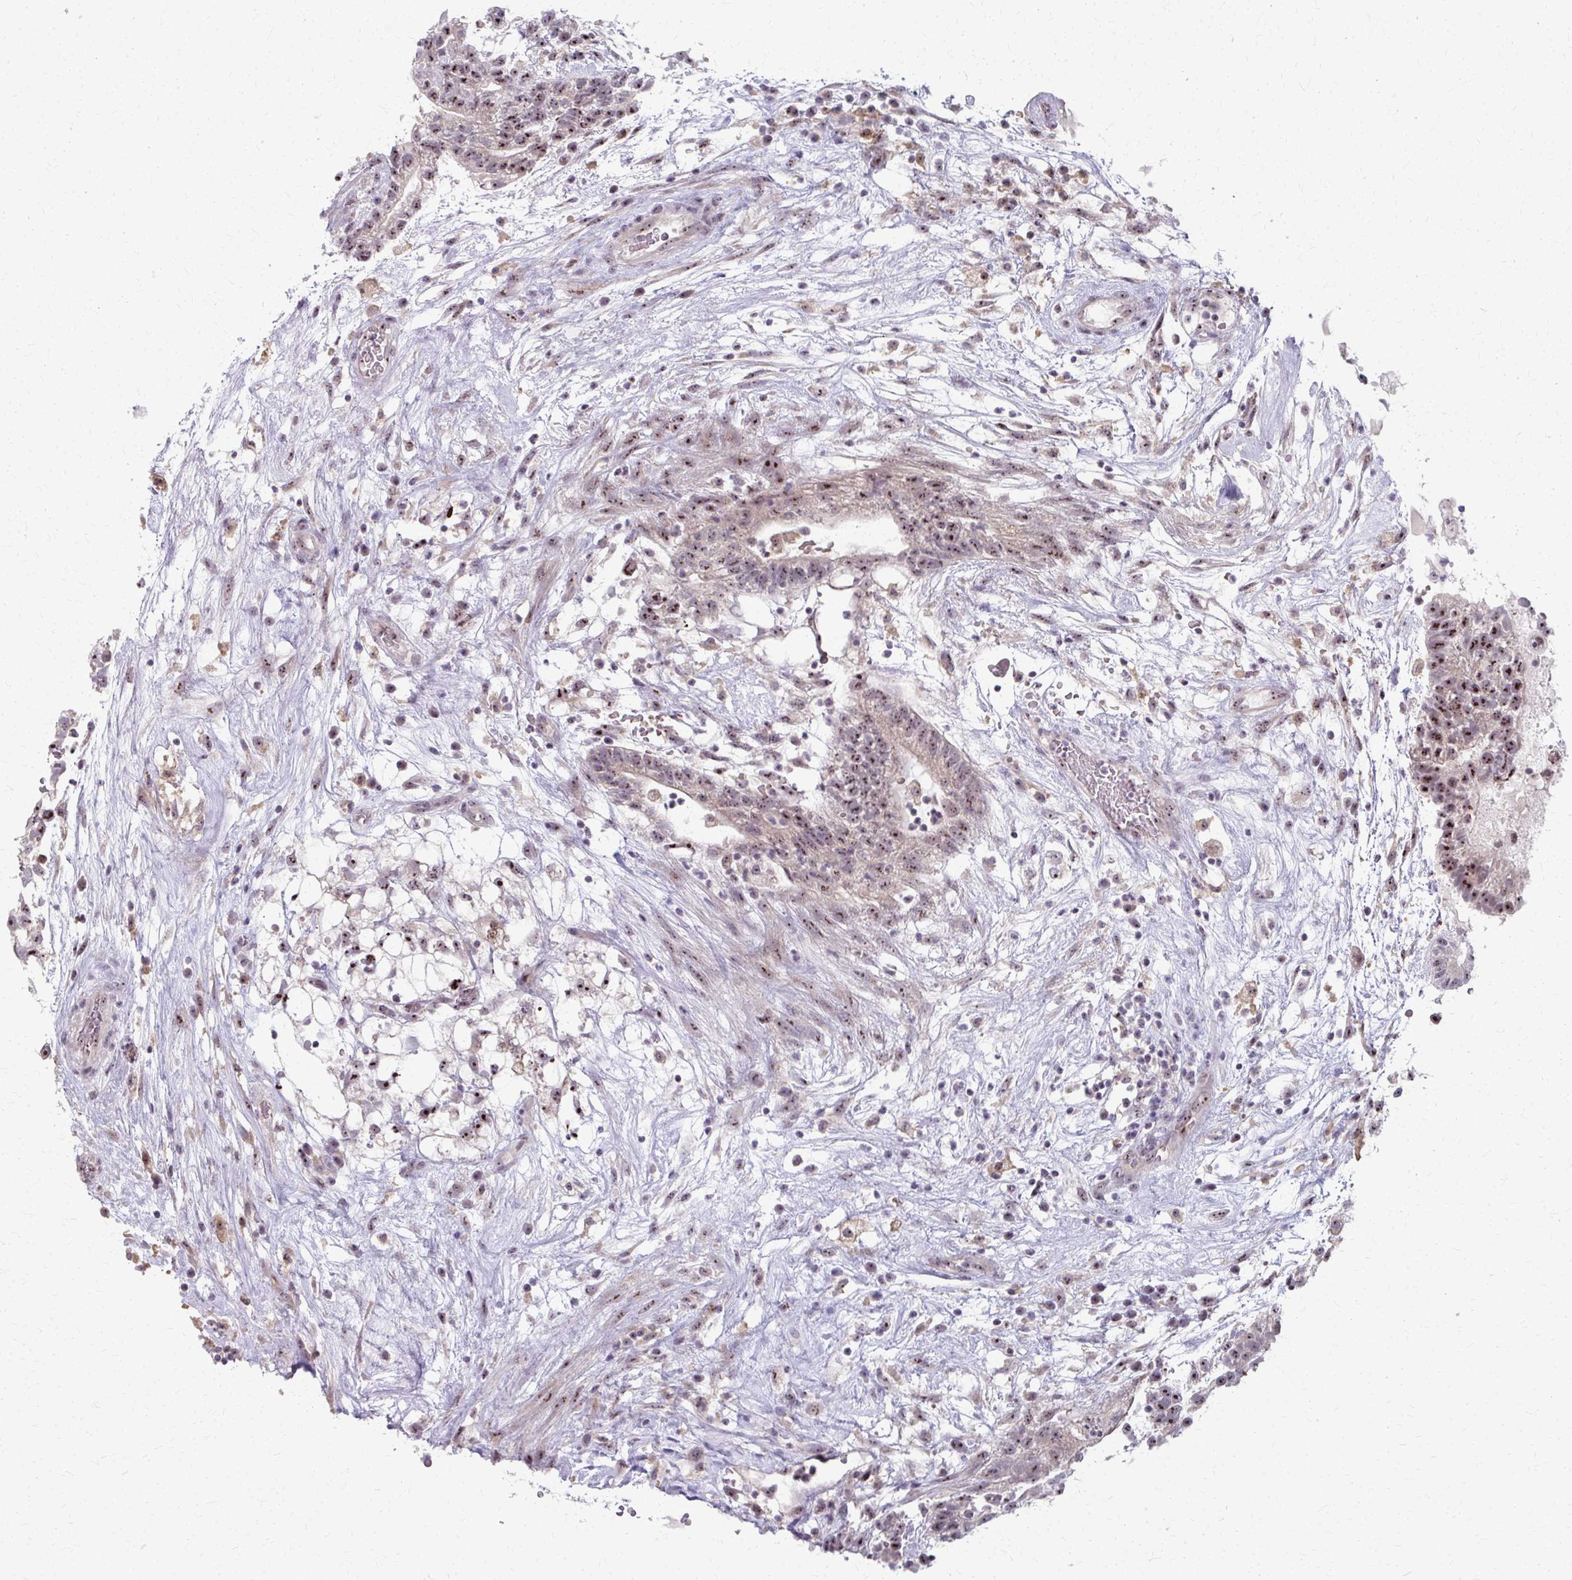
{"staining": {"intensity": "moderate", "quantity": ">75%", "location": "nuclear"}, "tissue": "testis cancer", "cell_type": "Tumor cells", "image_type": "cancer", "snomed": [{"axis": "morphology", "description": "Normal tissue, NOS"}, {"axis": "morphology", "description": "Carcinoma, Embryonal, NOS"}, {"axis": "topography", "description": "Testis"}], "caption": "Moderate nuclear positivity is appreciated in about >75% of tumor cells in testis cancer.", "gene": "NUDT16", "patient": {"sex": "male", "age": 32}}